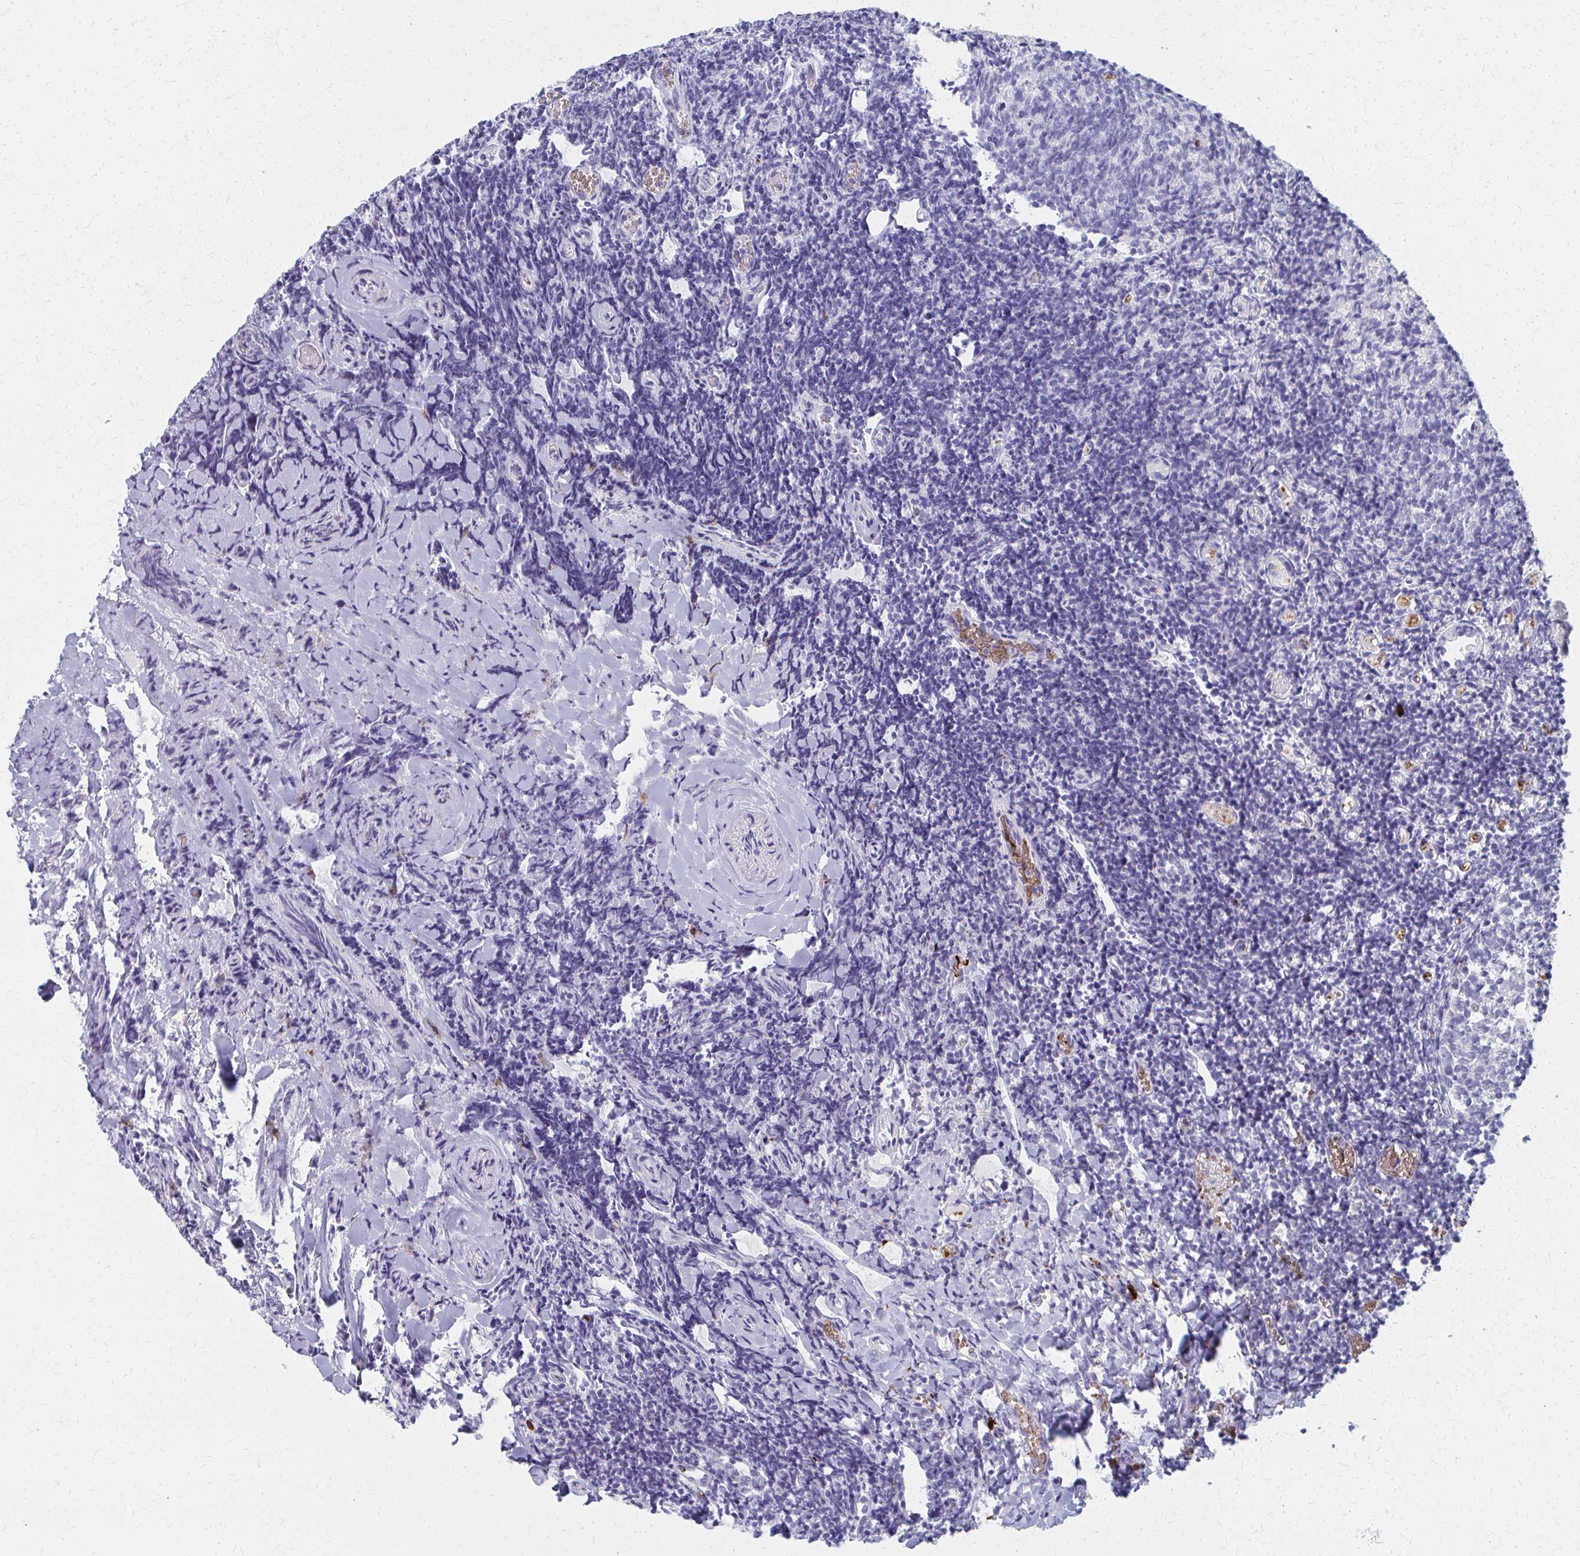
{"staining": {"intensity": "strong", "quantity": "<25%", "location": "cytoplasmic/membranous"}, "tissue": "tonsil", "cell_type": "Germinal center cells", "image_type": "normal", "snomed": [{"axis": "morphology", "description": "Normal tissue, NOS"}, {"axis": "topography", "description": "Tonsil"}], "caption": "Tonsil stained with immunohistochemistry (IHC) displays strong cytoplasmic/membranous staining in about <25% of germinal center cells.", "gene": "MS4A2", "patient": {"sex": "female", "age": 10}}